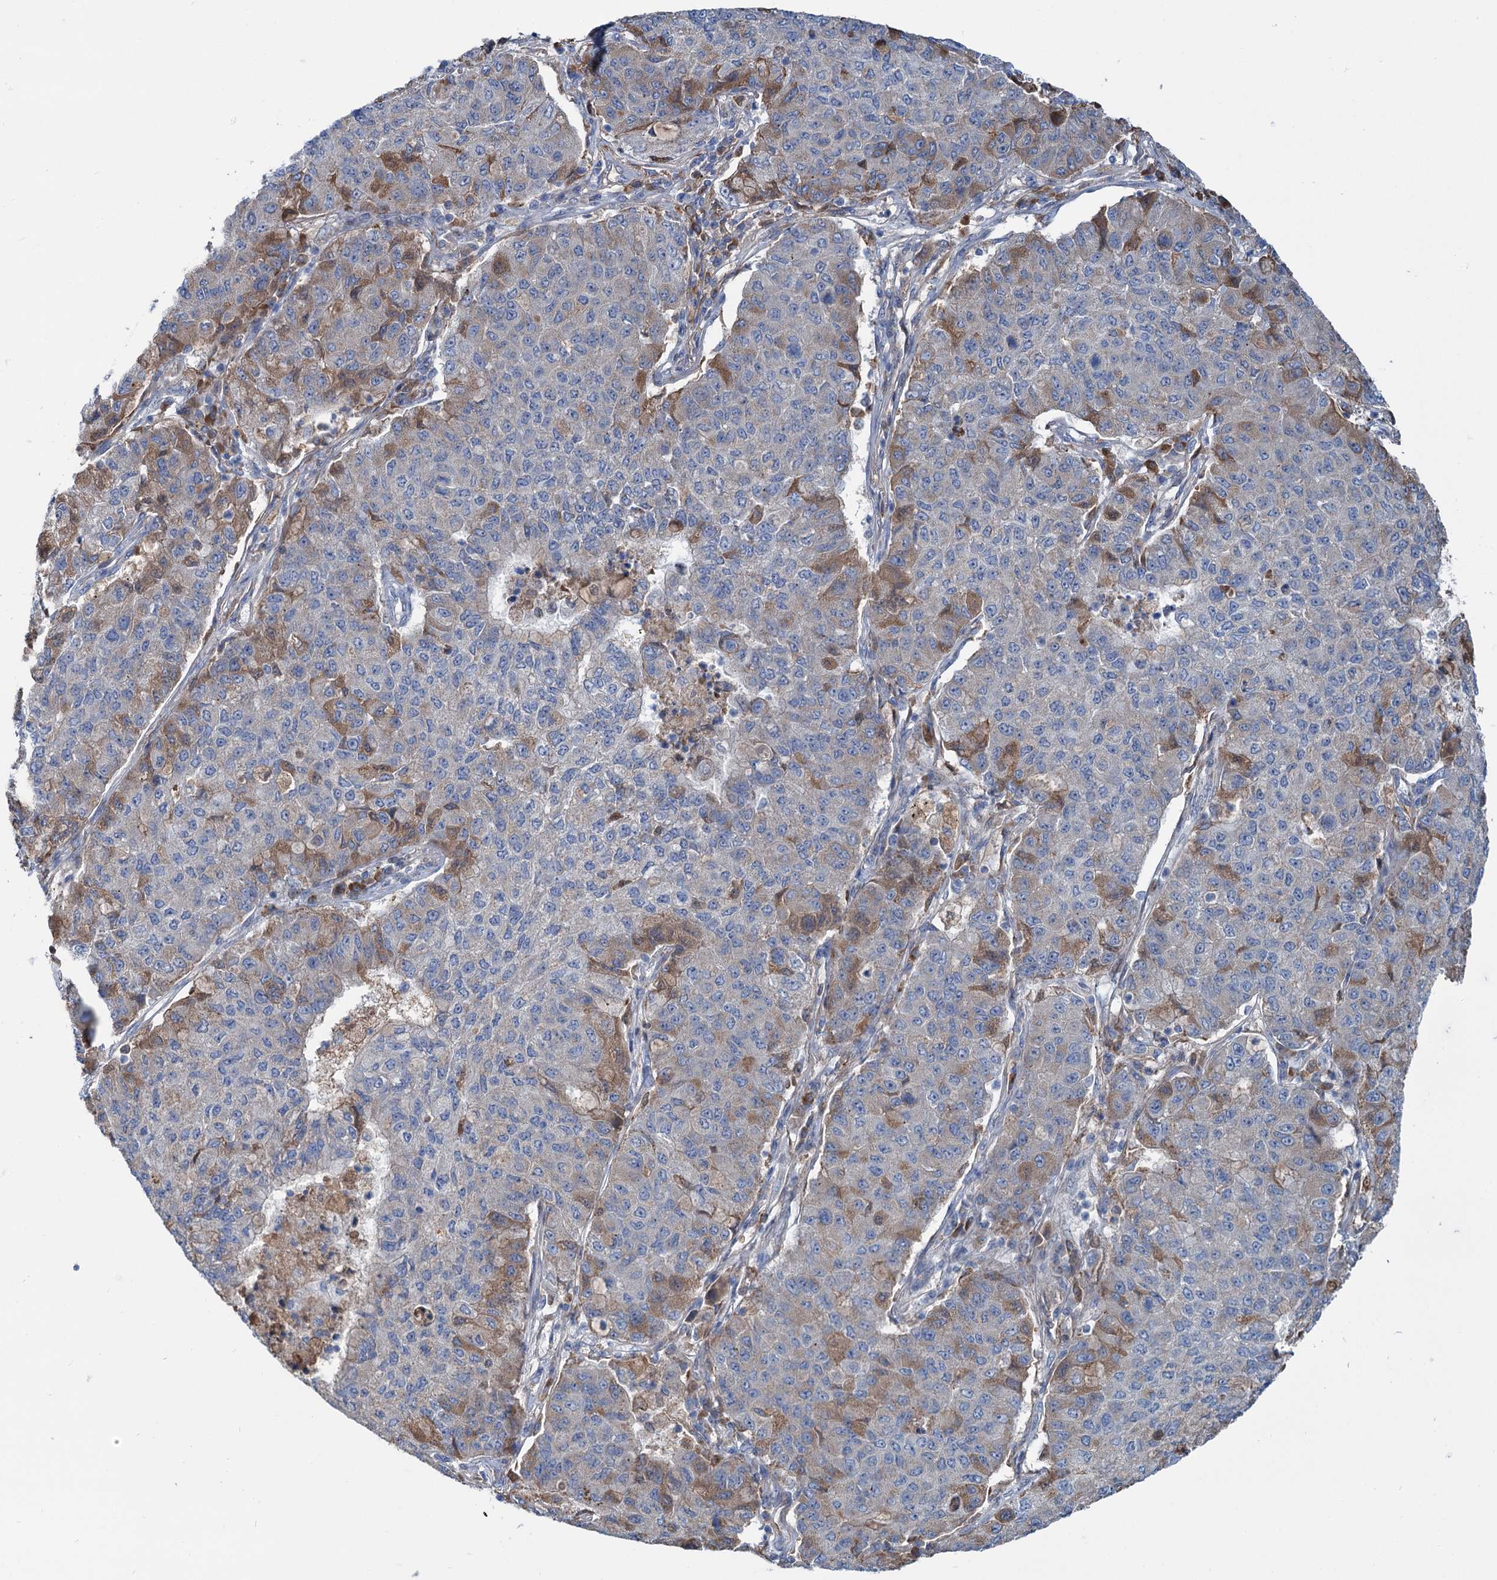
{"staining": {"intensity": "moderate", "quantity": "<25%", "location": "cytoplasmic/membranous"}, "tissue": "lung cancer", "cell_type": "Tumor cells", "image_type": "cancer", "snomed": [{"axis": "morphology", "description": "Squamous cell carcinoma, NOS"}, {"axis": "topography", "description": "Lung"}], "caption": "An immunohistochemistry histopathology image of neoplastic tissue is shown. Protein staining in brown shows moderate cytoplasmic/membranous positivity in lung squamous cell carcinoma within tumor cells. (DAB (3,3'-diaminobenzidine) IHC, brown staining for protein, blue staining for nuclei).", "gene": "LPIN1", "patient": {"sex": "male", "age": 74}}